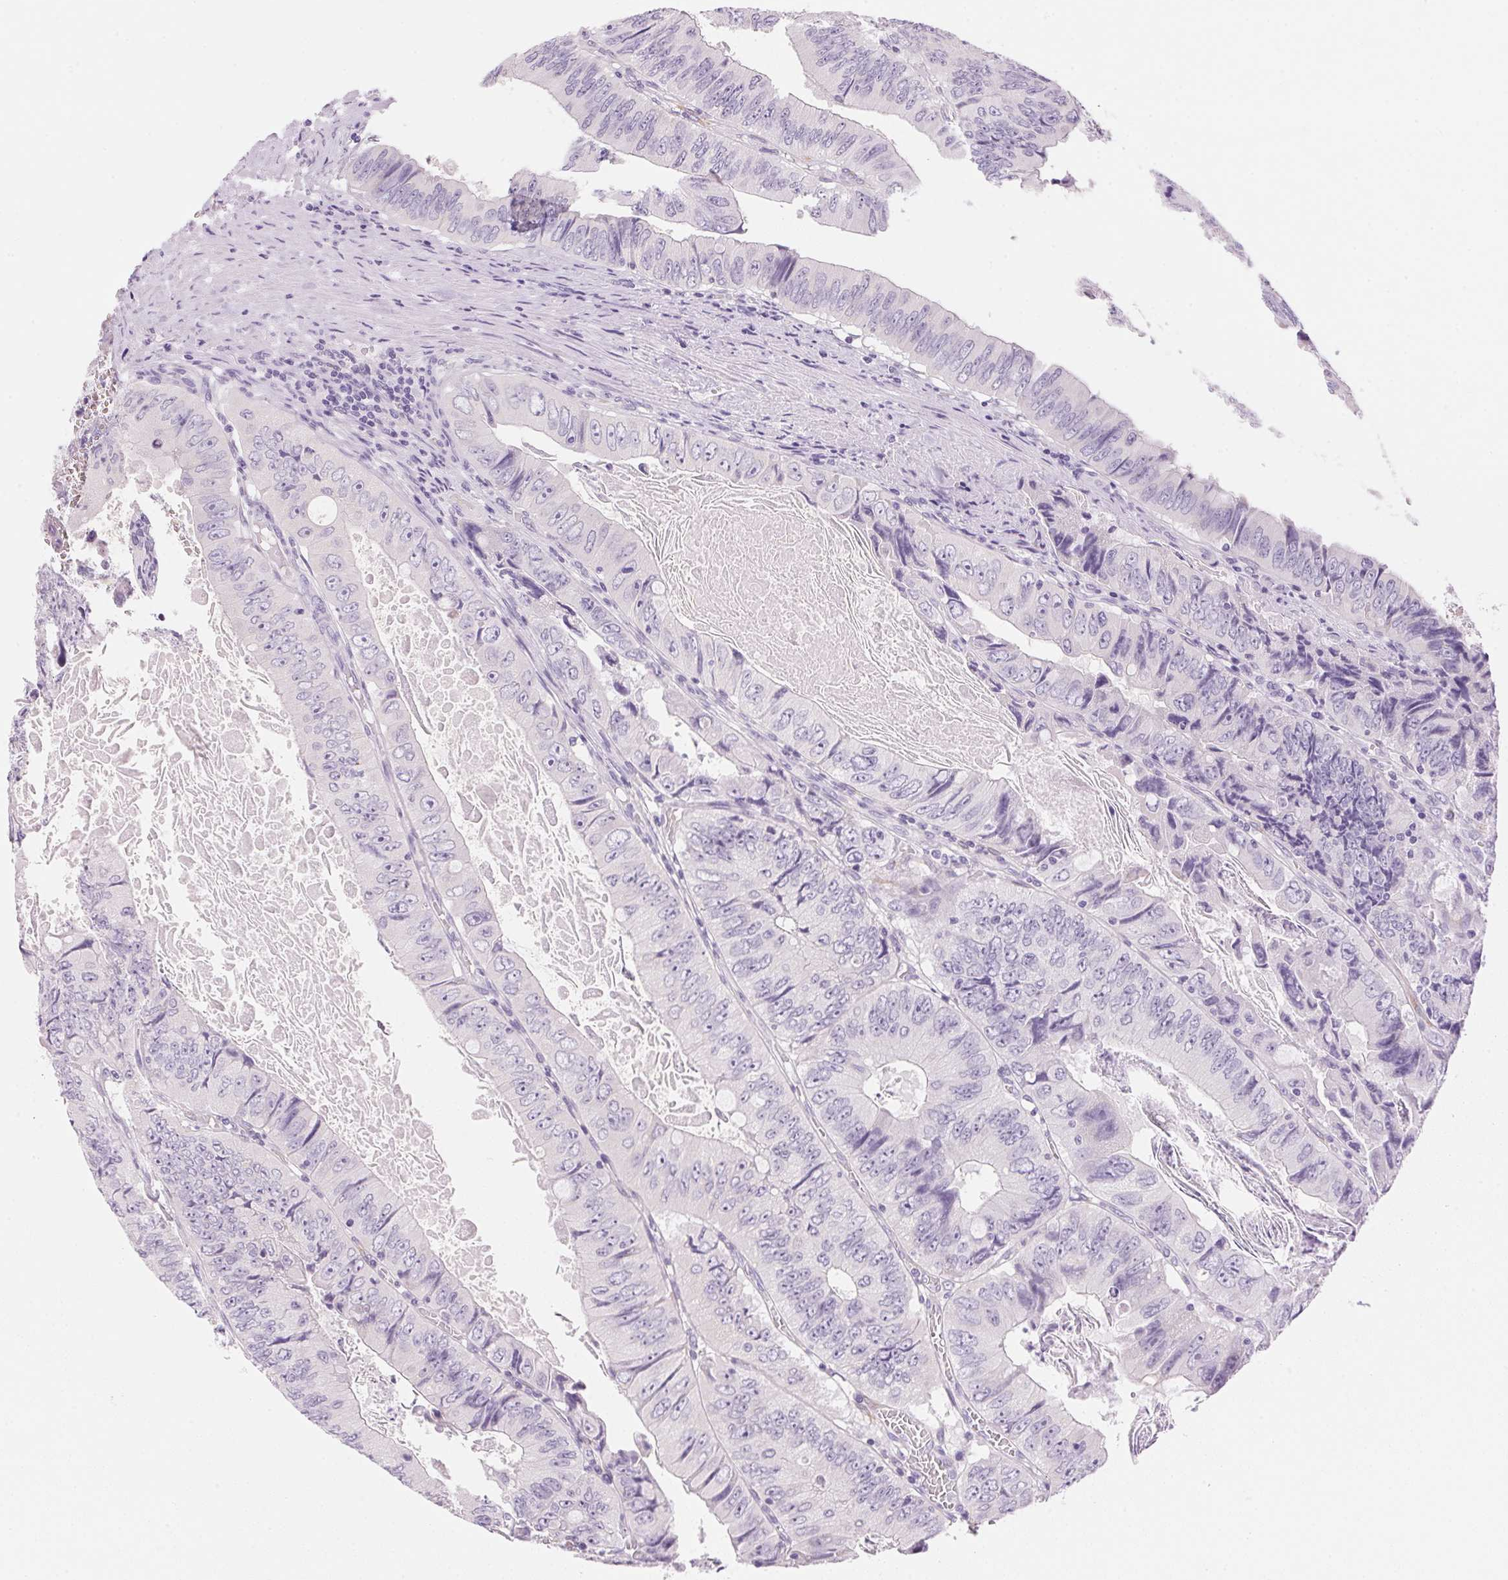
{"staining": {"intensity": "negative", "quantity": "none", "location": "none"}, "tissue": "colorectal cancer", "cell_type": "Tumor cells", "image_type": "cancer", "snomed": [{"axis": "morphology", "description": "Adenocarcinoma, NOS"}, {"axis": "topography", "description": "Colon"}], "caption": "This is an immunohistochemistry image of colorectal cancer (adenocarcinoma). There is no expression in tumor cells.", "gene": "HSD17B2", "patient": {"sex": "female", "age": 84}}